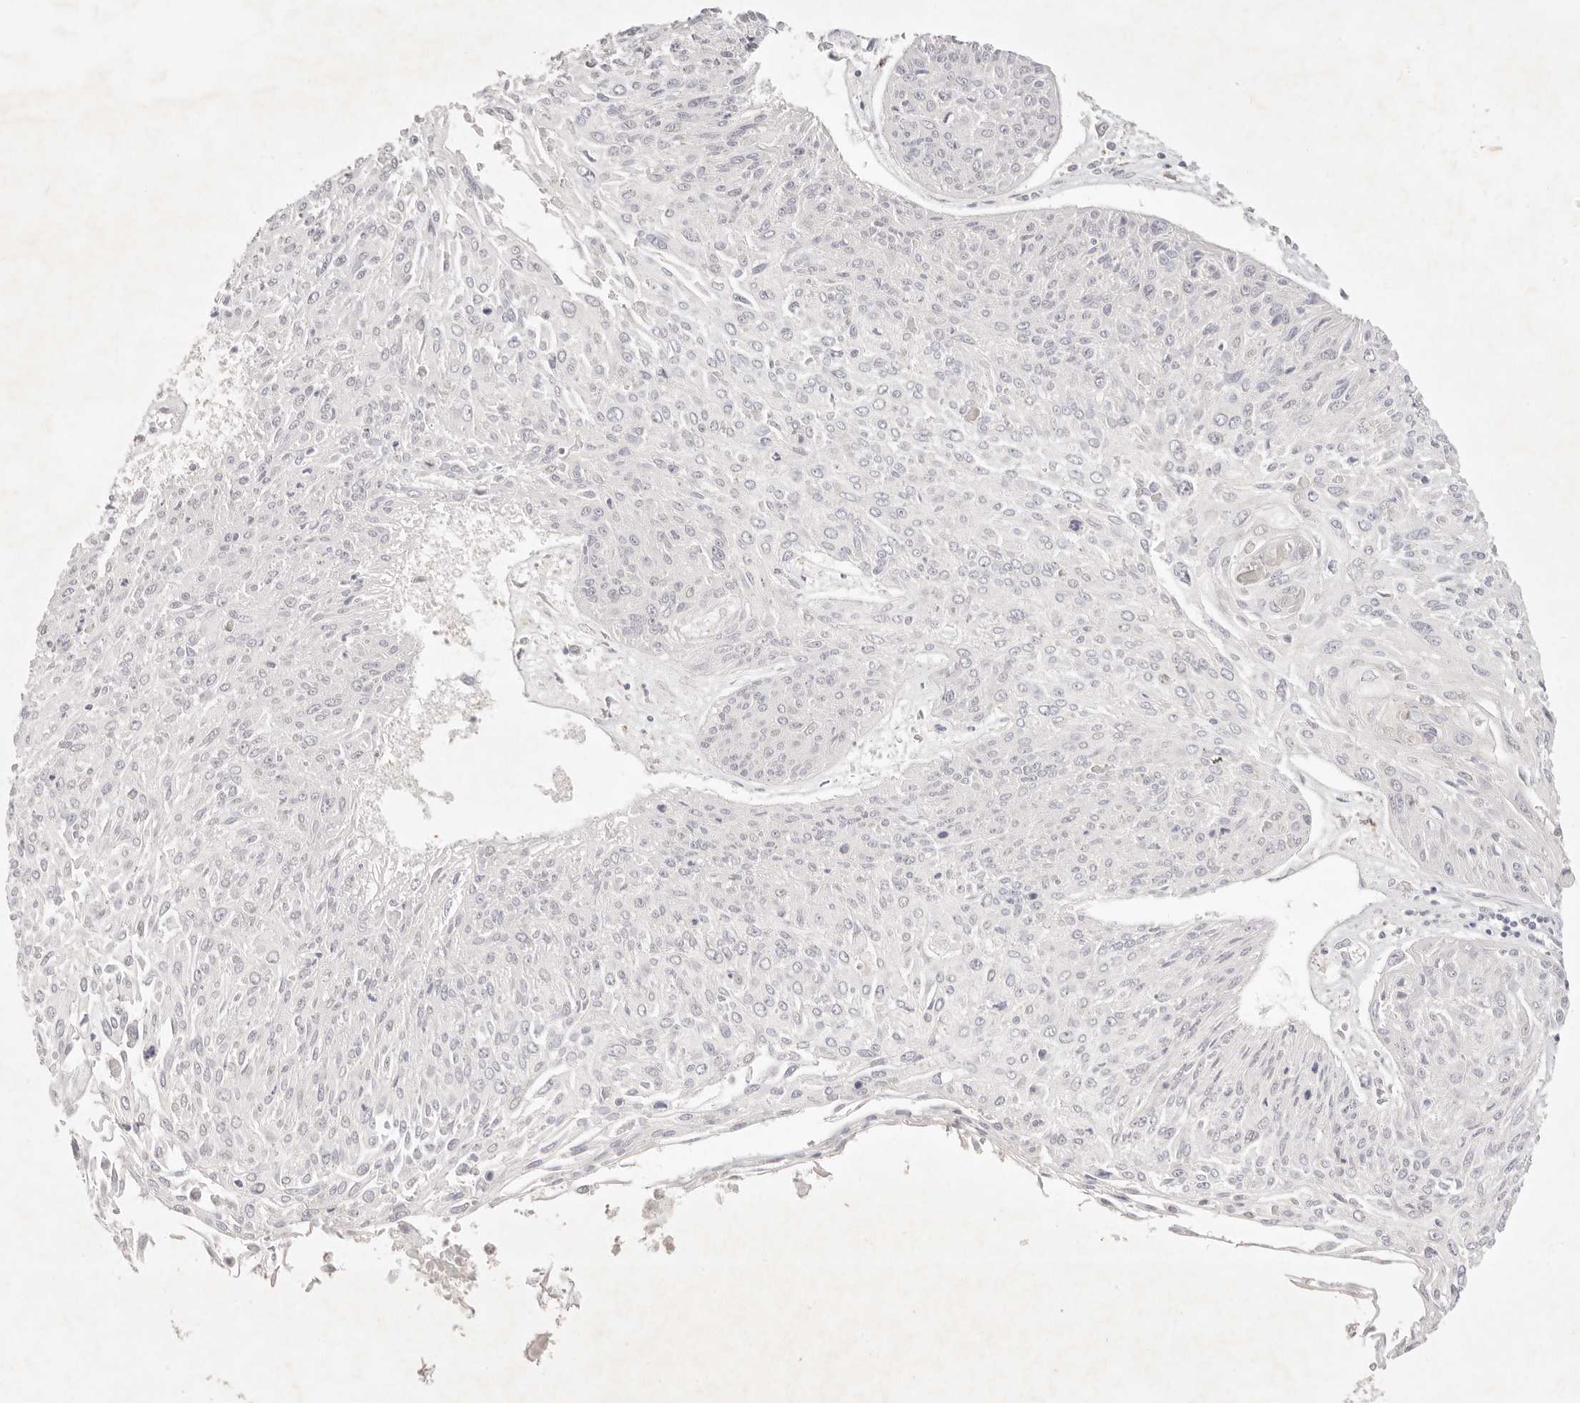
{"staining": {"intensity": "negative", "quantity": "none", "location": "none"}, "tissue": "cervical cancer", "cell_type": "Tumor cells", "image_type": "cancer", "snomed": [{"axis": "morphology", "description": "Squamous cell carcinoma, NOS"}, {"axis": "topography", "description": "Cervix"}], "caption": "This is an IHC histopathology image of human cervical cancer (squamous cell carcinoma). There is no staining in tumor cells.", "gene": "GPR156", "patient": {"sex": "female", "age": 51}}